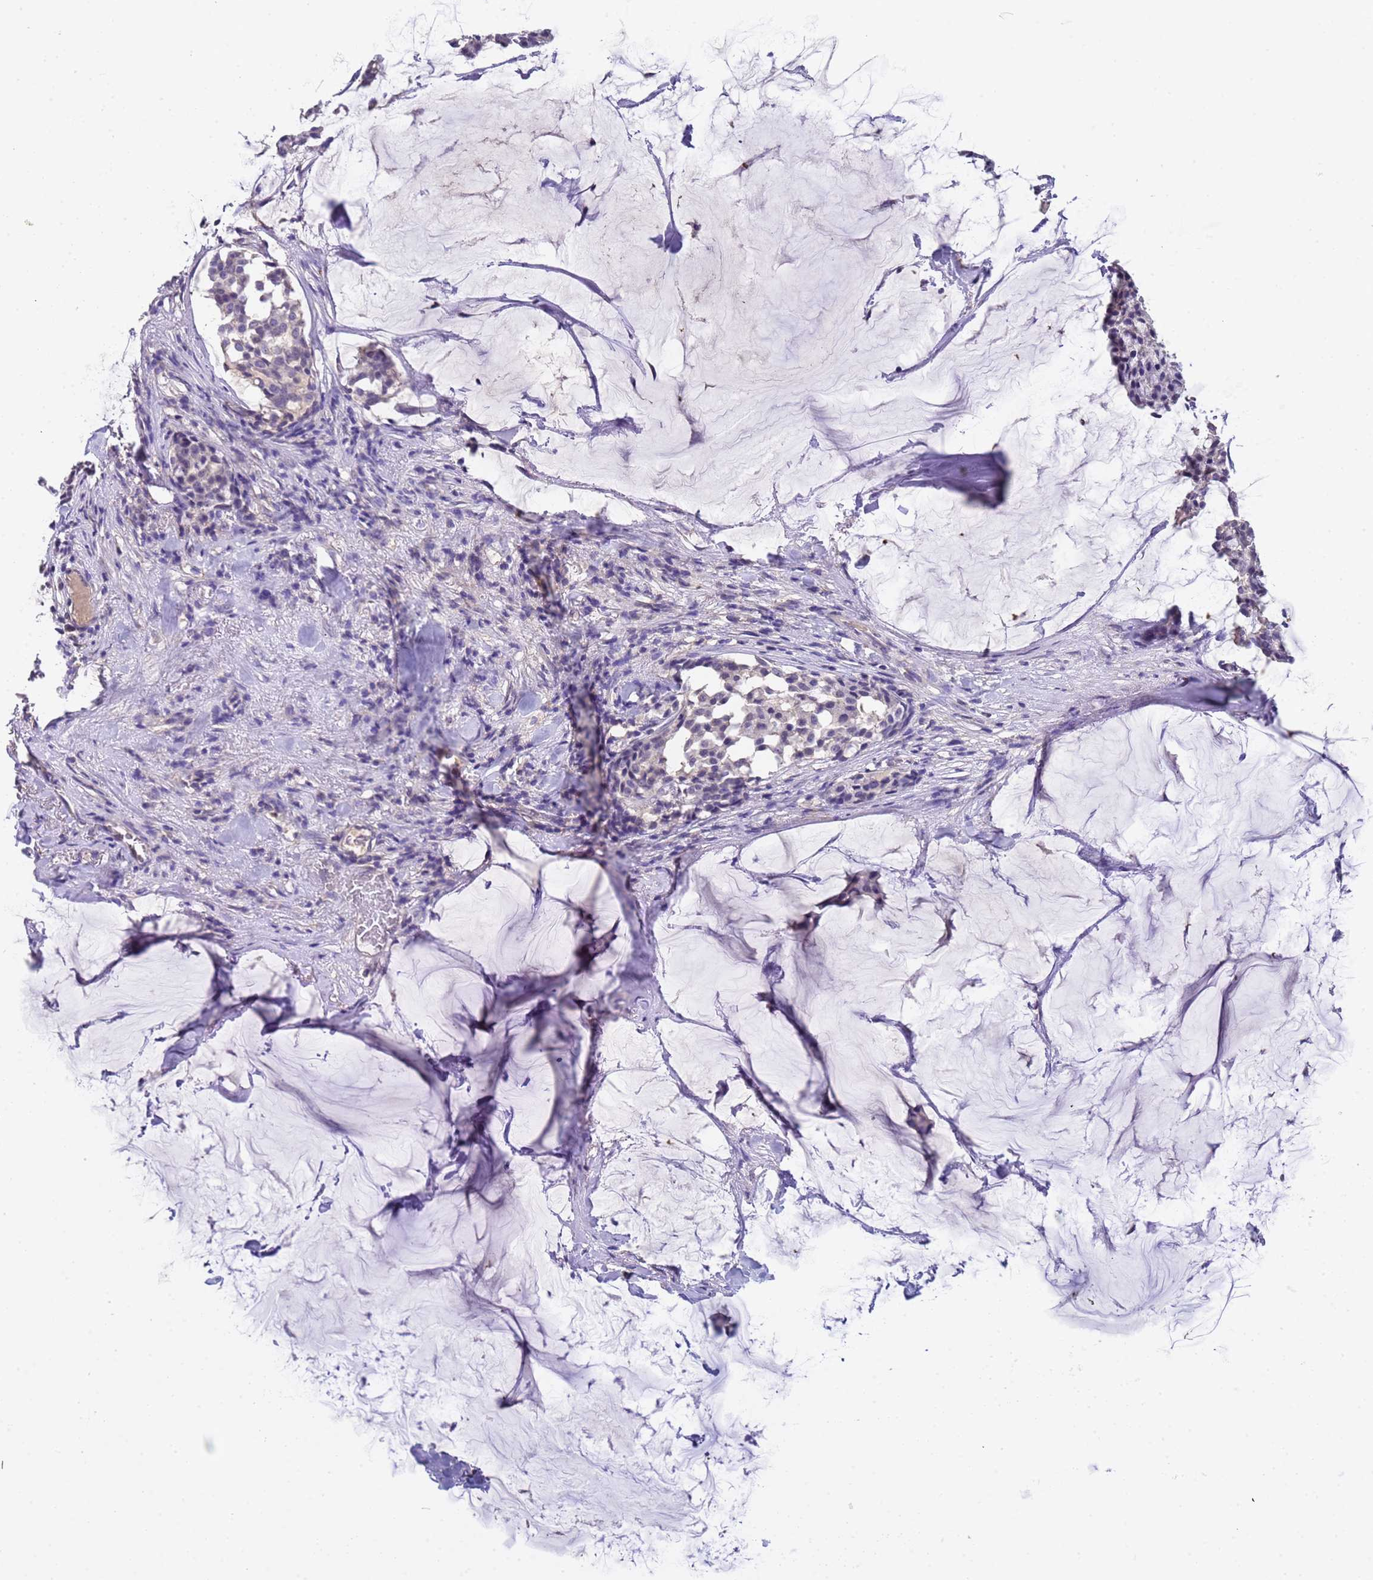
{"staining": {"intensity": "negative", "quantity": "none", "location": "none"}, "tissue": "breast cancer", "cell_type": "Tumor cells", "image_type": "cancer", "snomed": [{"axis": "morphology", "description": "Duct carcinoma"}, {"axis": "topography", "description": "Breast"}], "caption": "DAB (3,3'-diaminobenzidine) immunohistochemical staining of invasive ductal carcinoma (breast) displays no significant staining in tumor cells.", "gene": "ZNF248", "patient": {"sex": "female", "age": 93}}